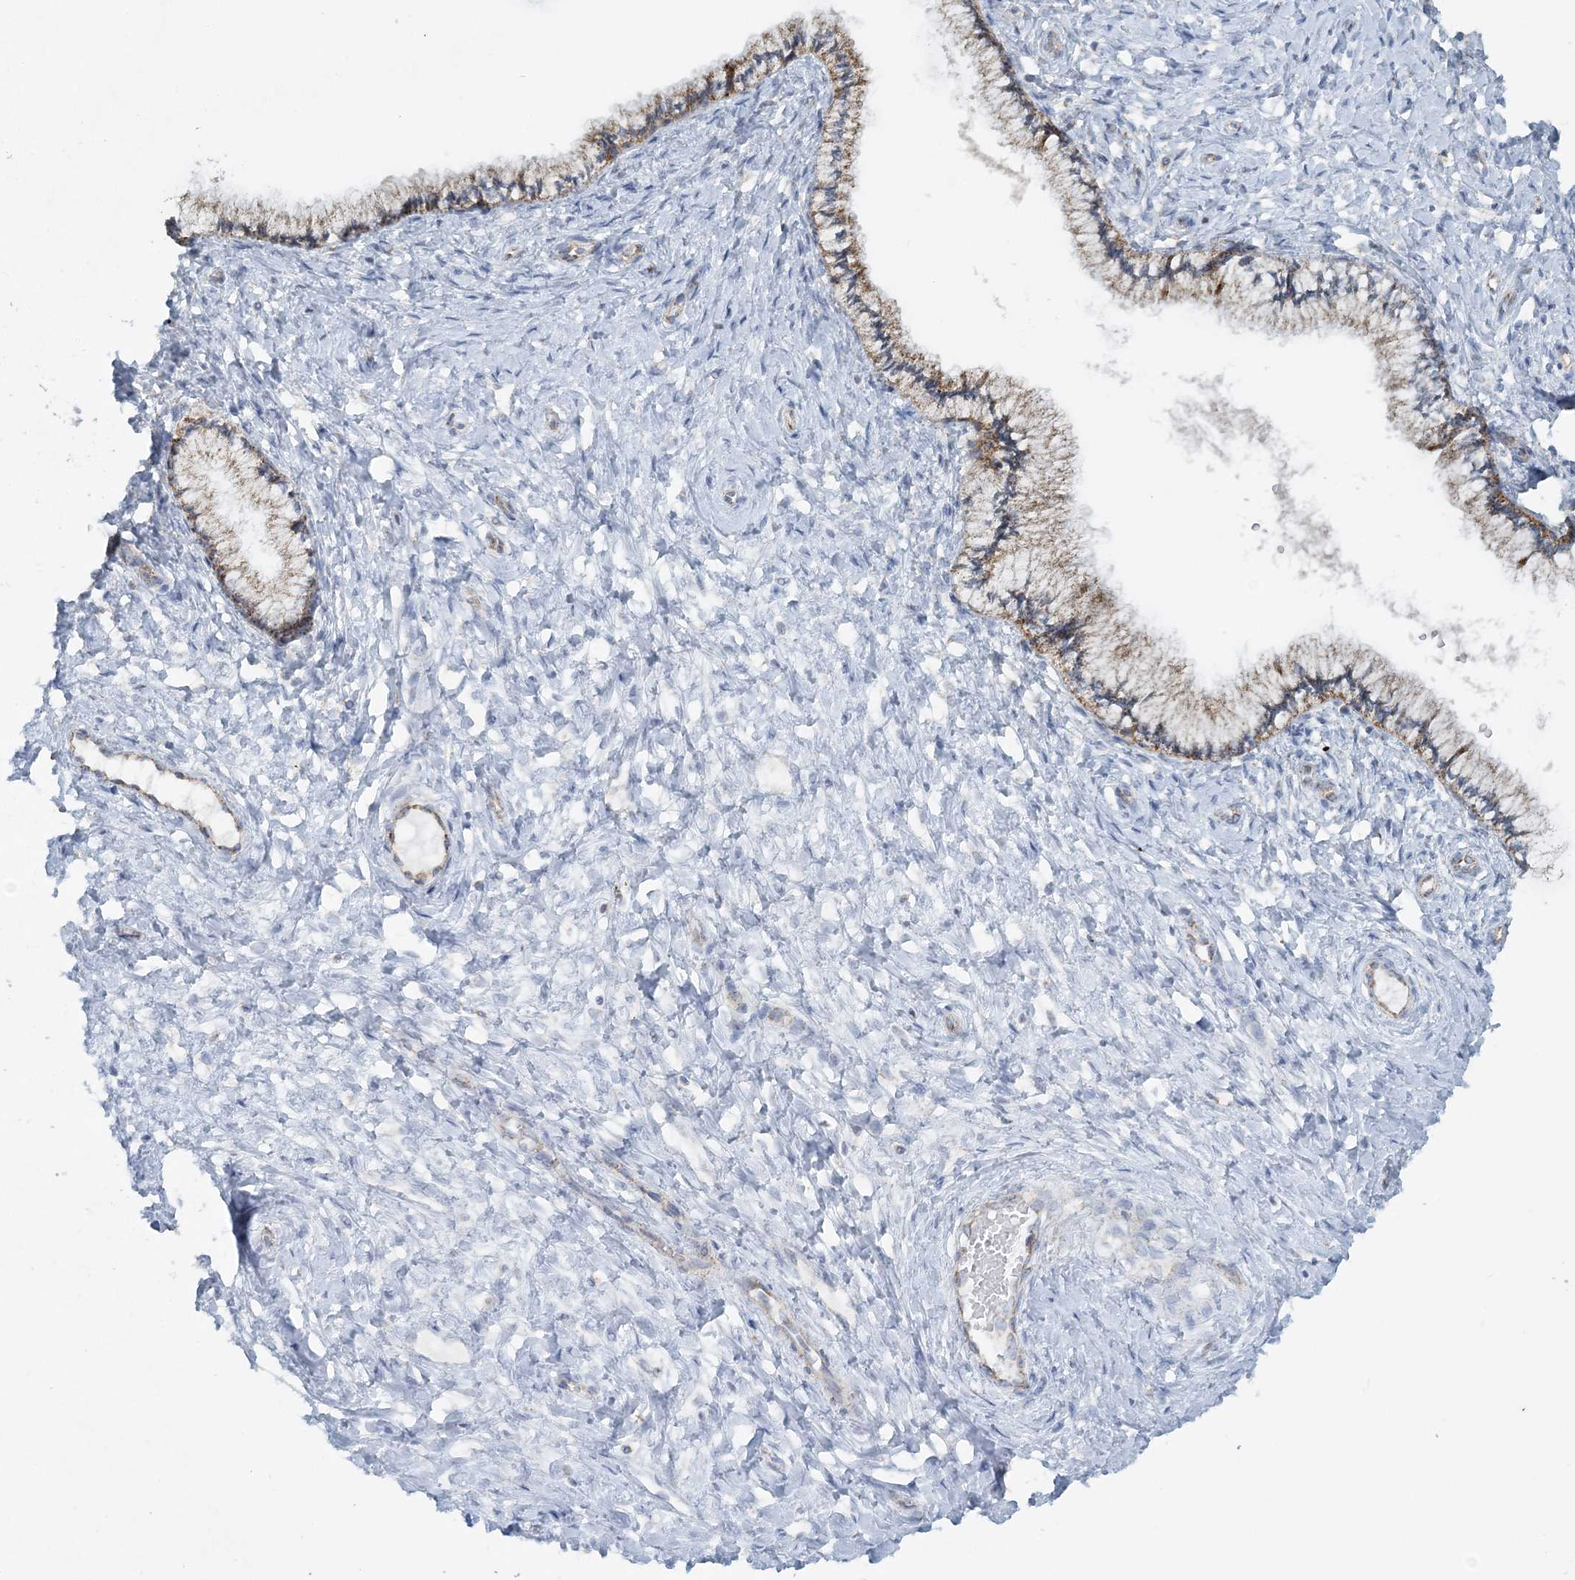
{"staining": {"intensity": "moderate", "quantity": ">75%", "location": "cytoplasmic/membranous"}, "tissue": "cervix", "cell_type": "Glandular cells", "image_type": "normal", "snomed": [{"axis": "morphology", "description": "Normal tissue, NOS"}, {"axis": "topography", "description": "Cervix"}], "caption": "Protein staining of normal cervix reveals moderate cytoplasmic/membranous positivity in about >75% of glandular cells. (DAB IHC, brown staining for protein, blue staining for nuclei).", "gene": "PCCB", "patient": {"sex": "female", "age": 36}}